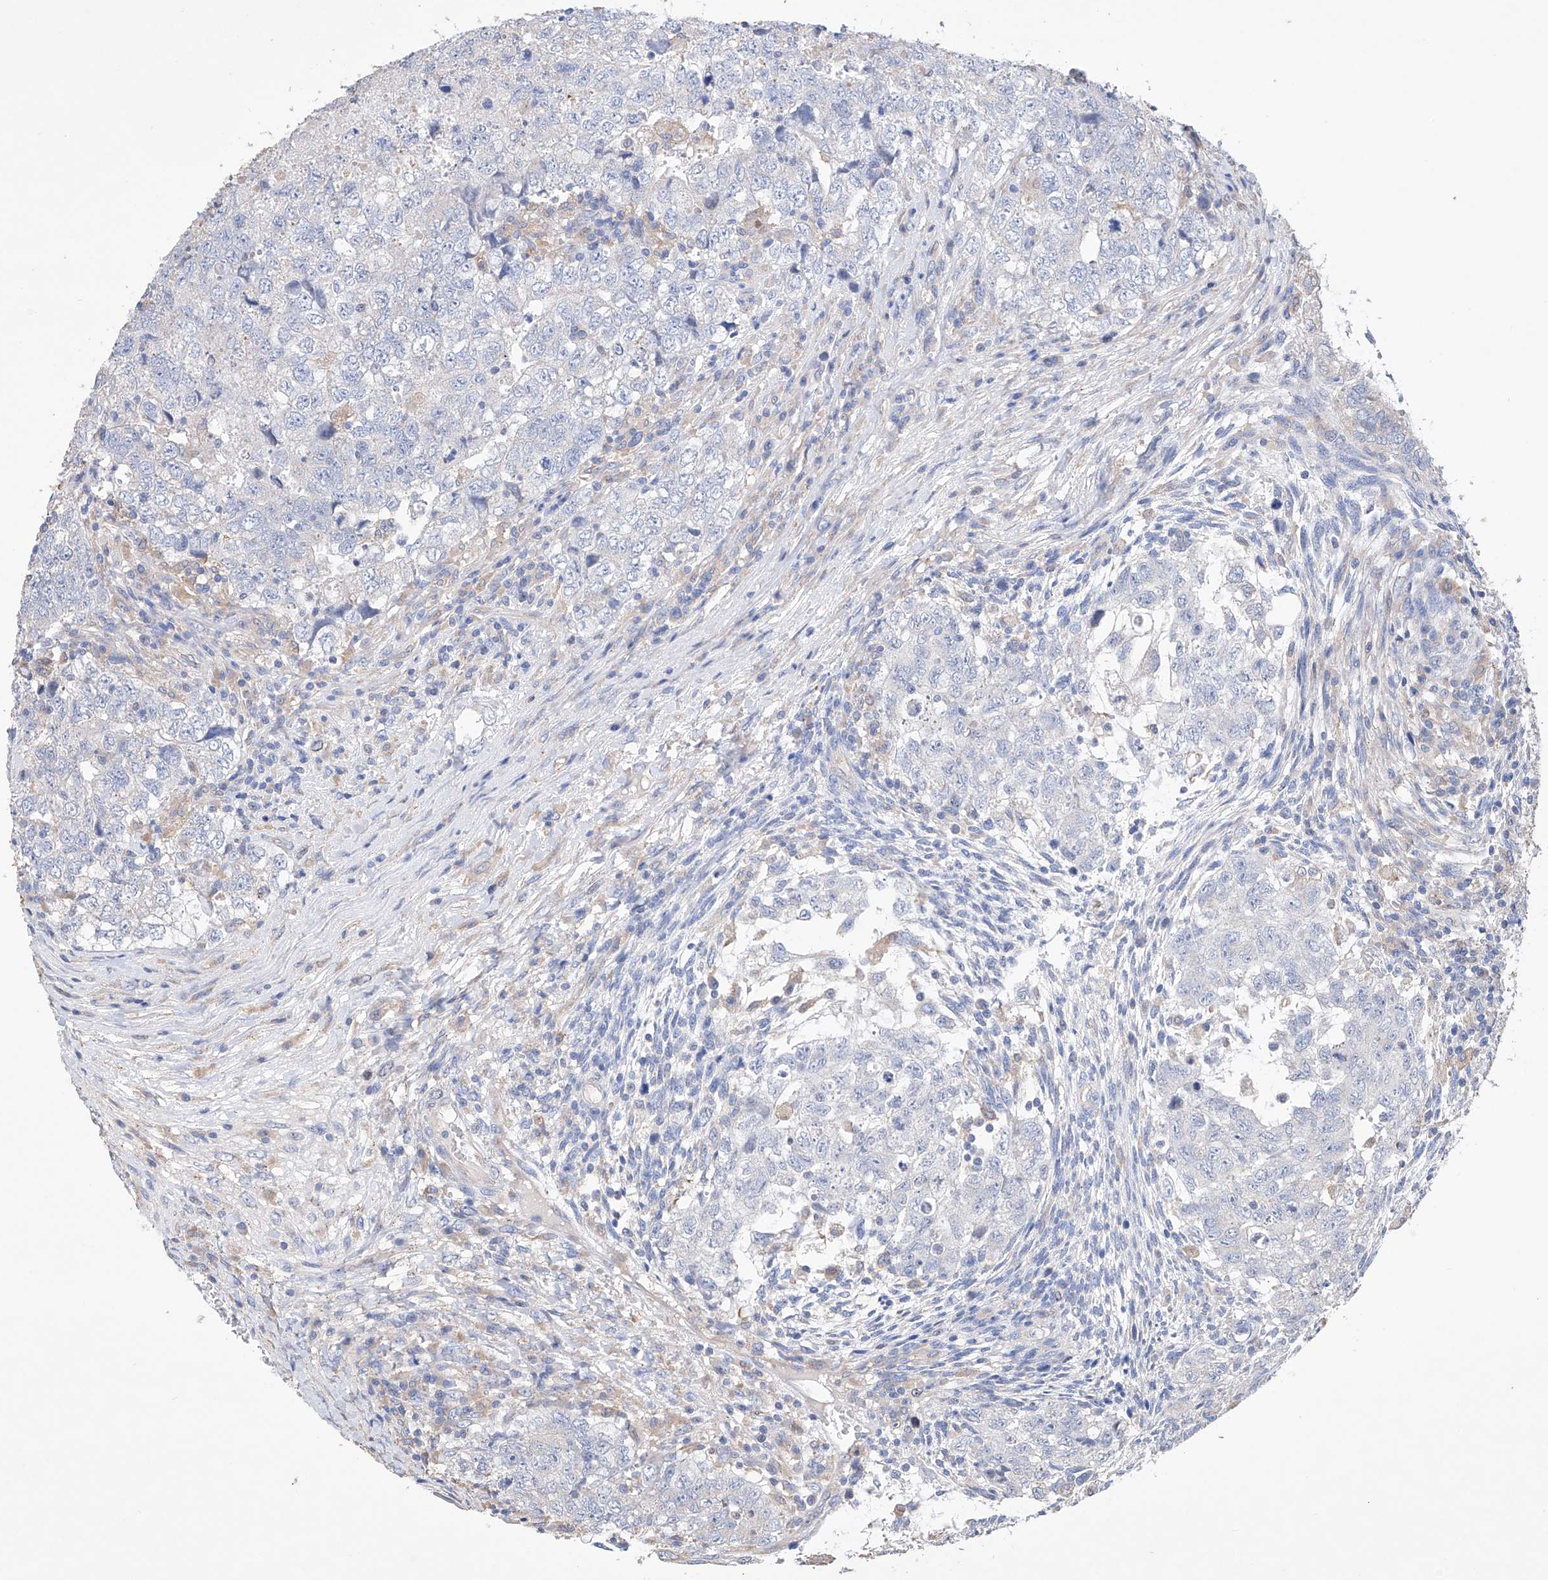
{"staining": {"intensity": "negative", "quantity": "none", "location": "none"}, "tissue": "testis cancer", "cell_type": "Tumor cells", "image_type": "cancer", "snomed": [{"axis": "morphology", "description": "Carcinoma, Embryonal, NOS"}, {"axis": "topography", "description": "Testis"}], "caption": "Photomicrograph shows no protein staining in tumor cells of testis embryonal carcinoma tissue.", "gene": "AFG1L", "patient": {"sex": "male", "age": 37}}